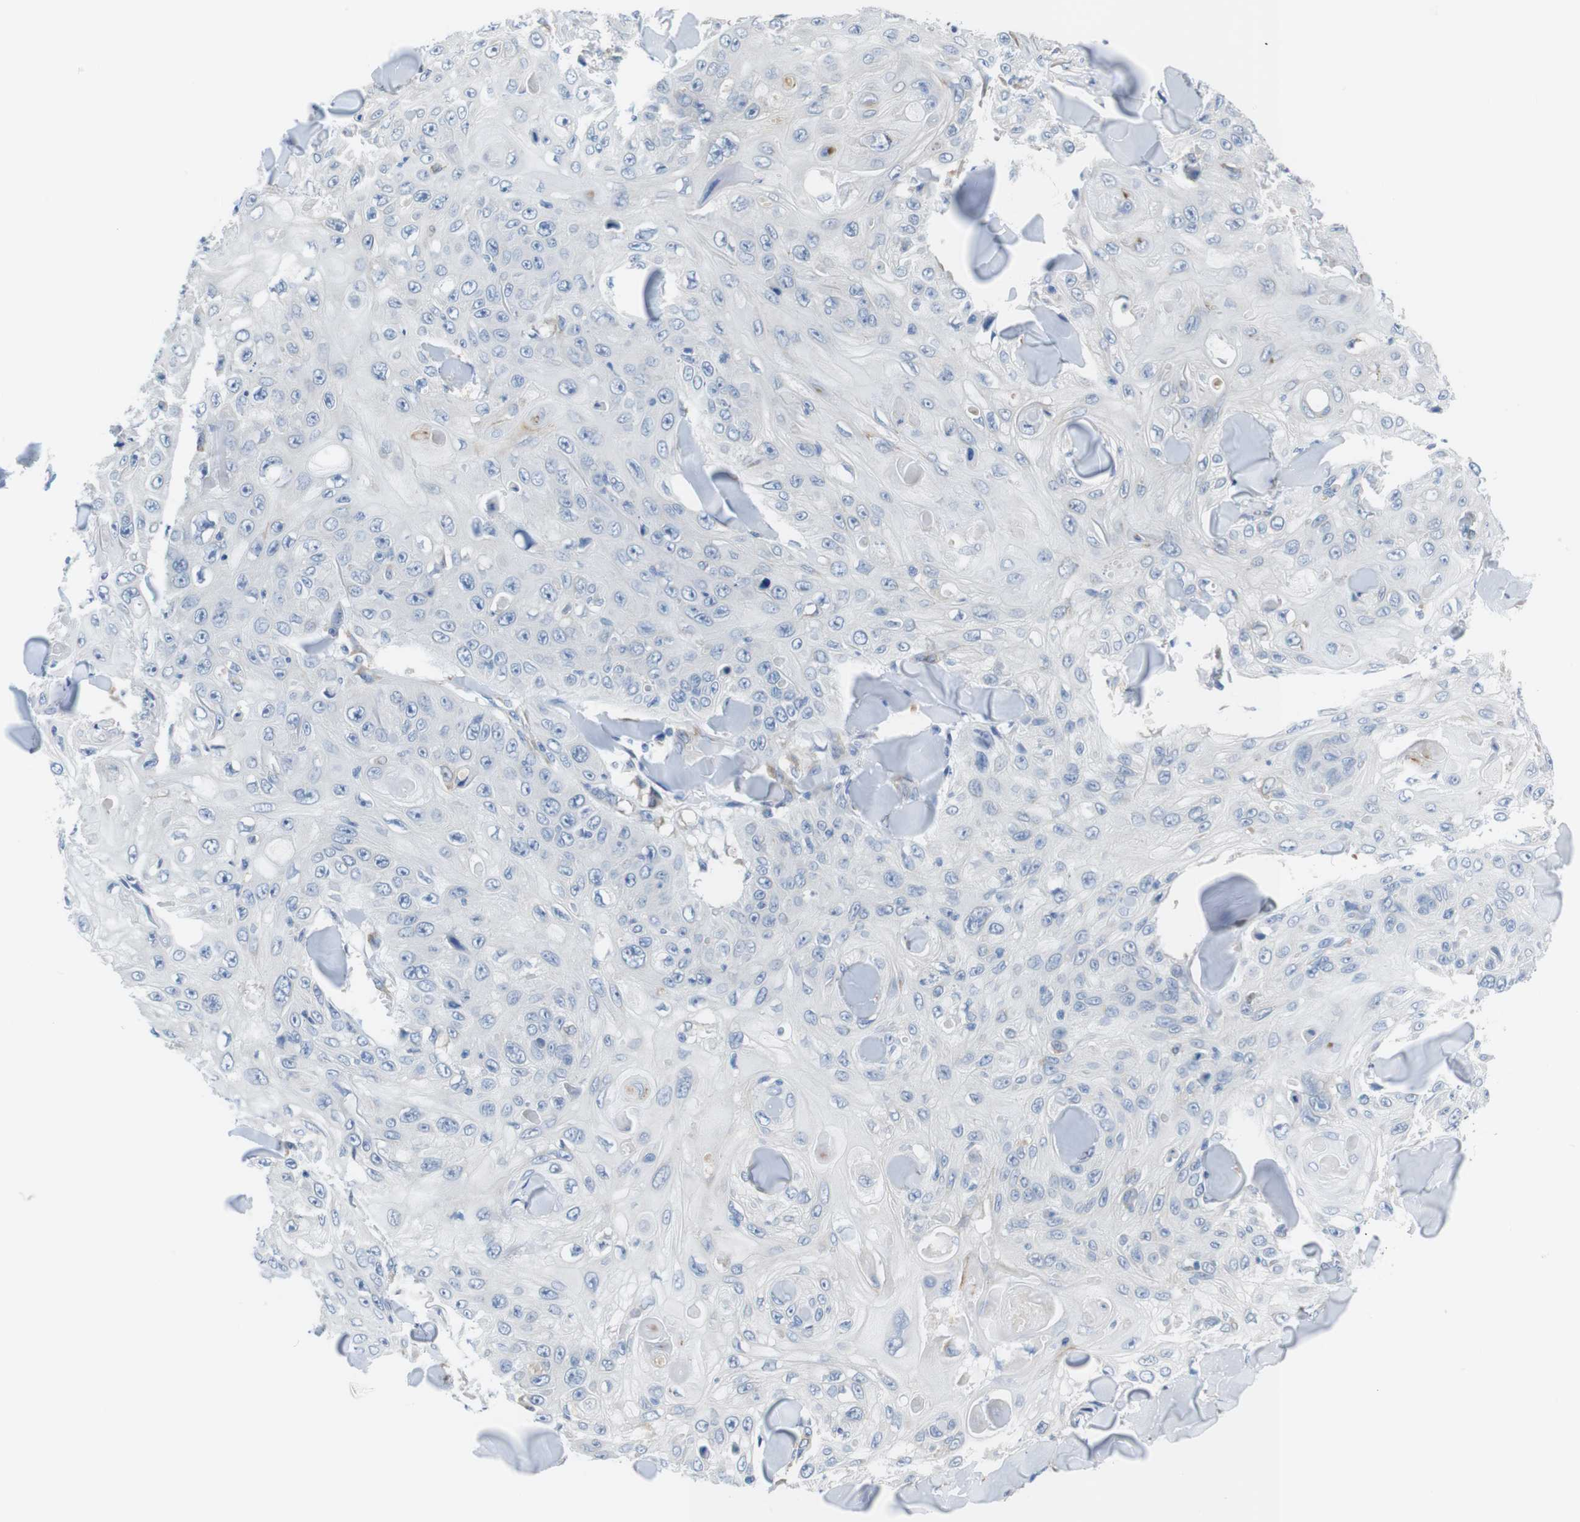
{"staining": {"intensity": "negative", "quantity": "none", "location": "none"}, "tissue": "skin cancer", "cell_type": "Tumor cells", "image_type": "cancer", "snomed": [{"axis": "morphology", "description": "Squamous cell carcinoma, NOS"}, {"axis": "topography", "description": "Skin"}], "caption": "There is no significant staining in tumor cells of skin squamous cell carcinoma.", "gene": "CDH8", "patient": {"sex": "male", "age": 86}}